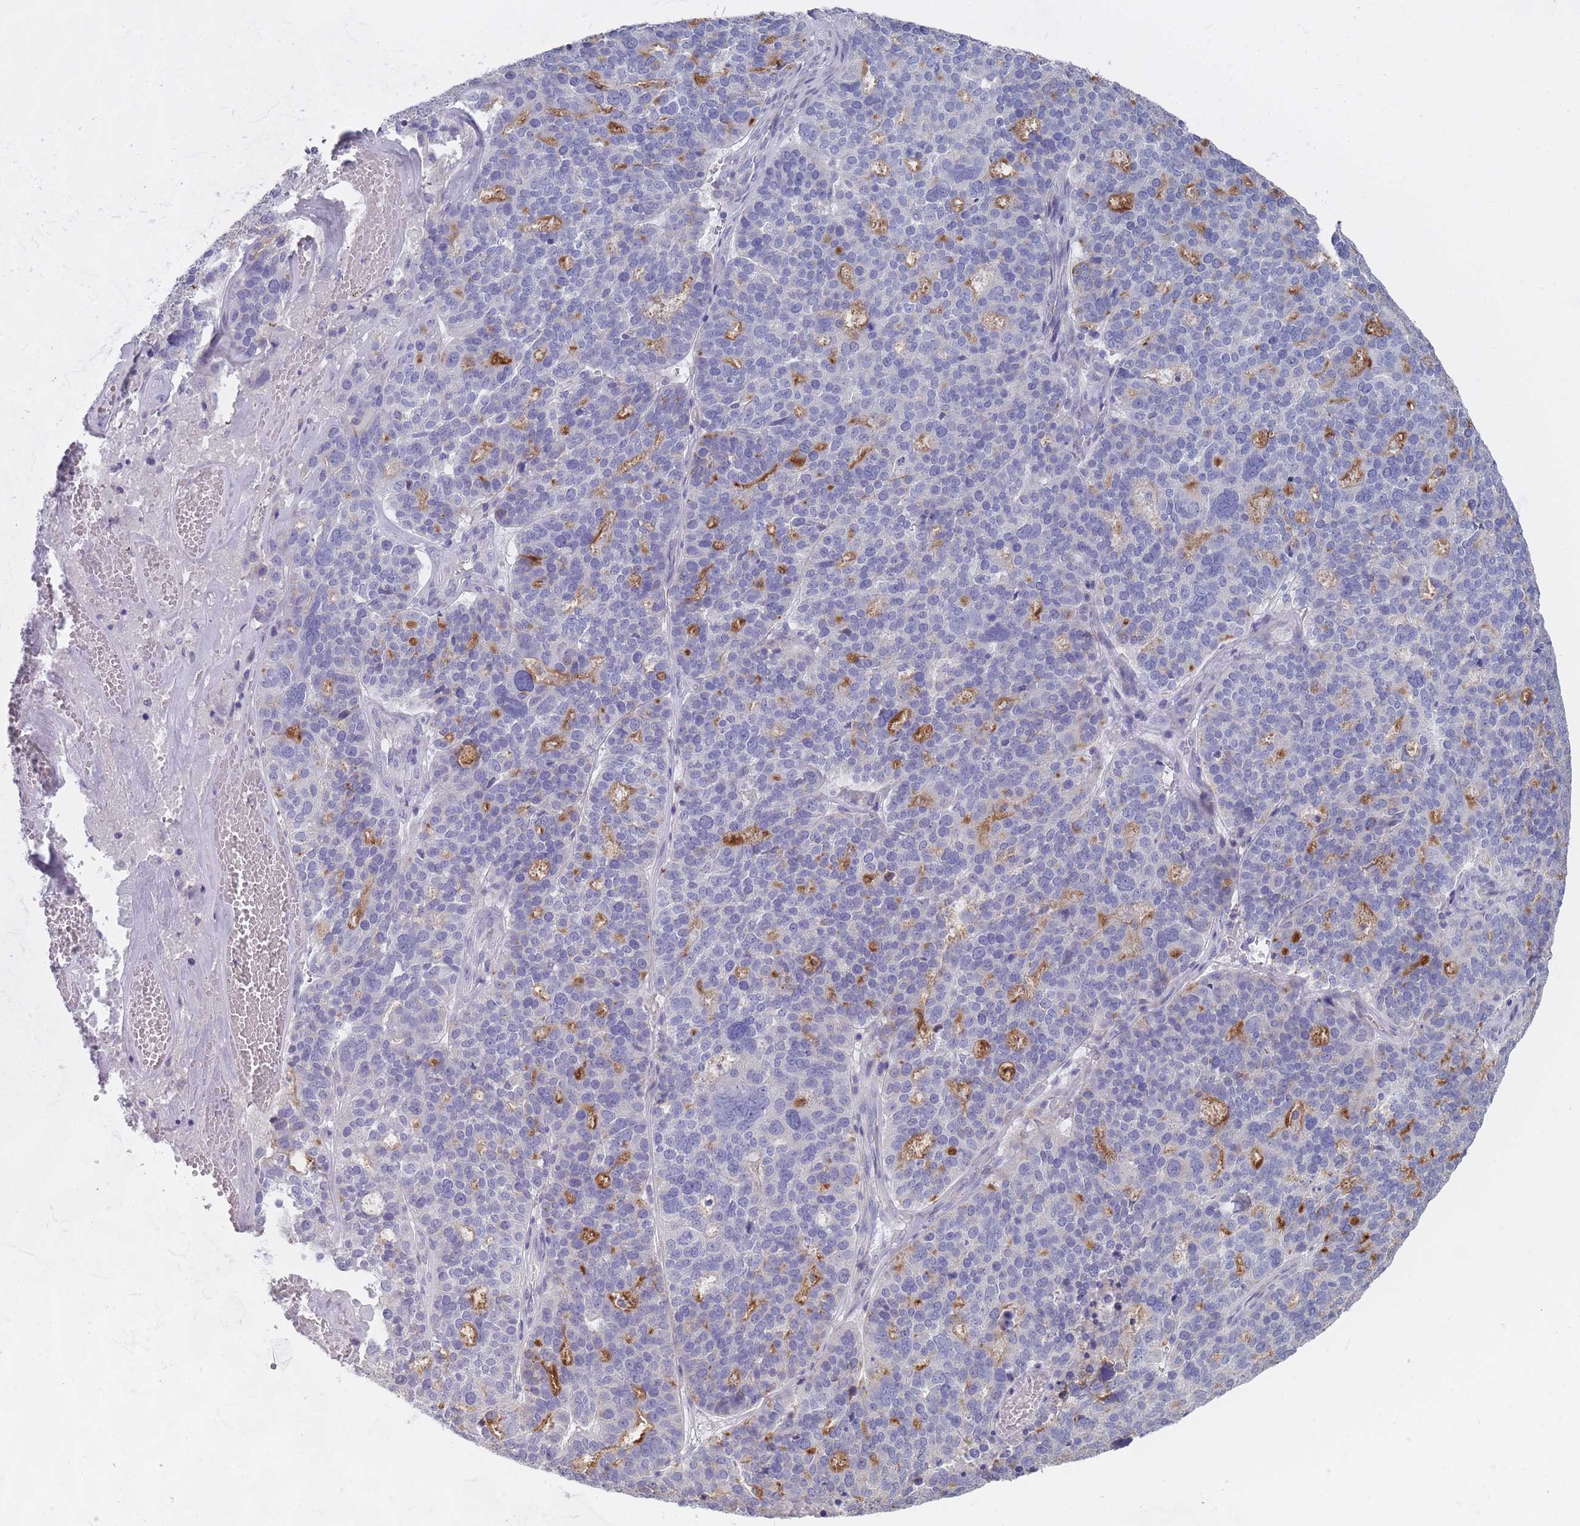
{"staining": {"intensity": "moderate", "quantity": "<25%", "location": "cytoplasmic/membranous"}, "tissue": "ovarian cancer", "cell_type": "Tumor cells", "image_type": "cancer", "snomed": [{"axis": "morphology", "description": "Cystadenocarcinoma, serous, NOS"}, {"axis": "topography", "description": "Ovary"}], "caption": "Serous cystadenocarcinoma (ovarian) was stained to show a protein in brown. There is low levels of moderate cytoplasmic/membranous positivity in about <25% of tumor cells.", "gene": "PIGU", "patient": {"sex": "female", "age": 59}}